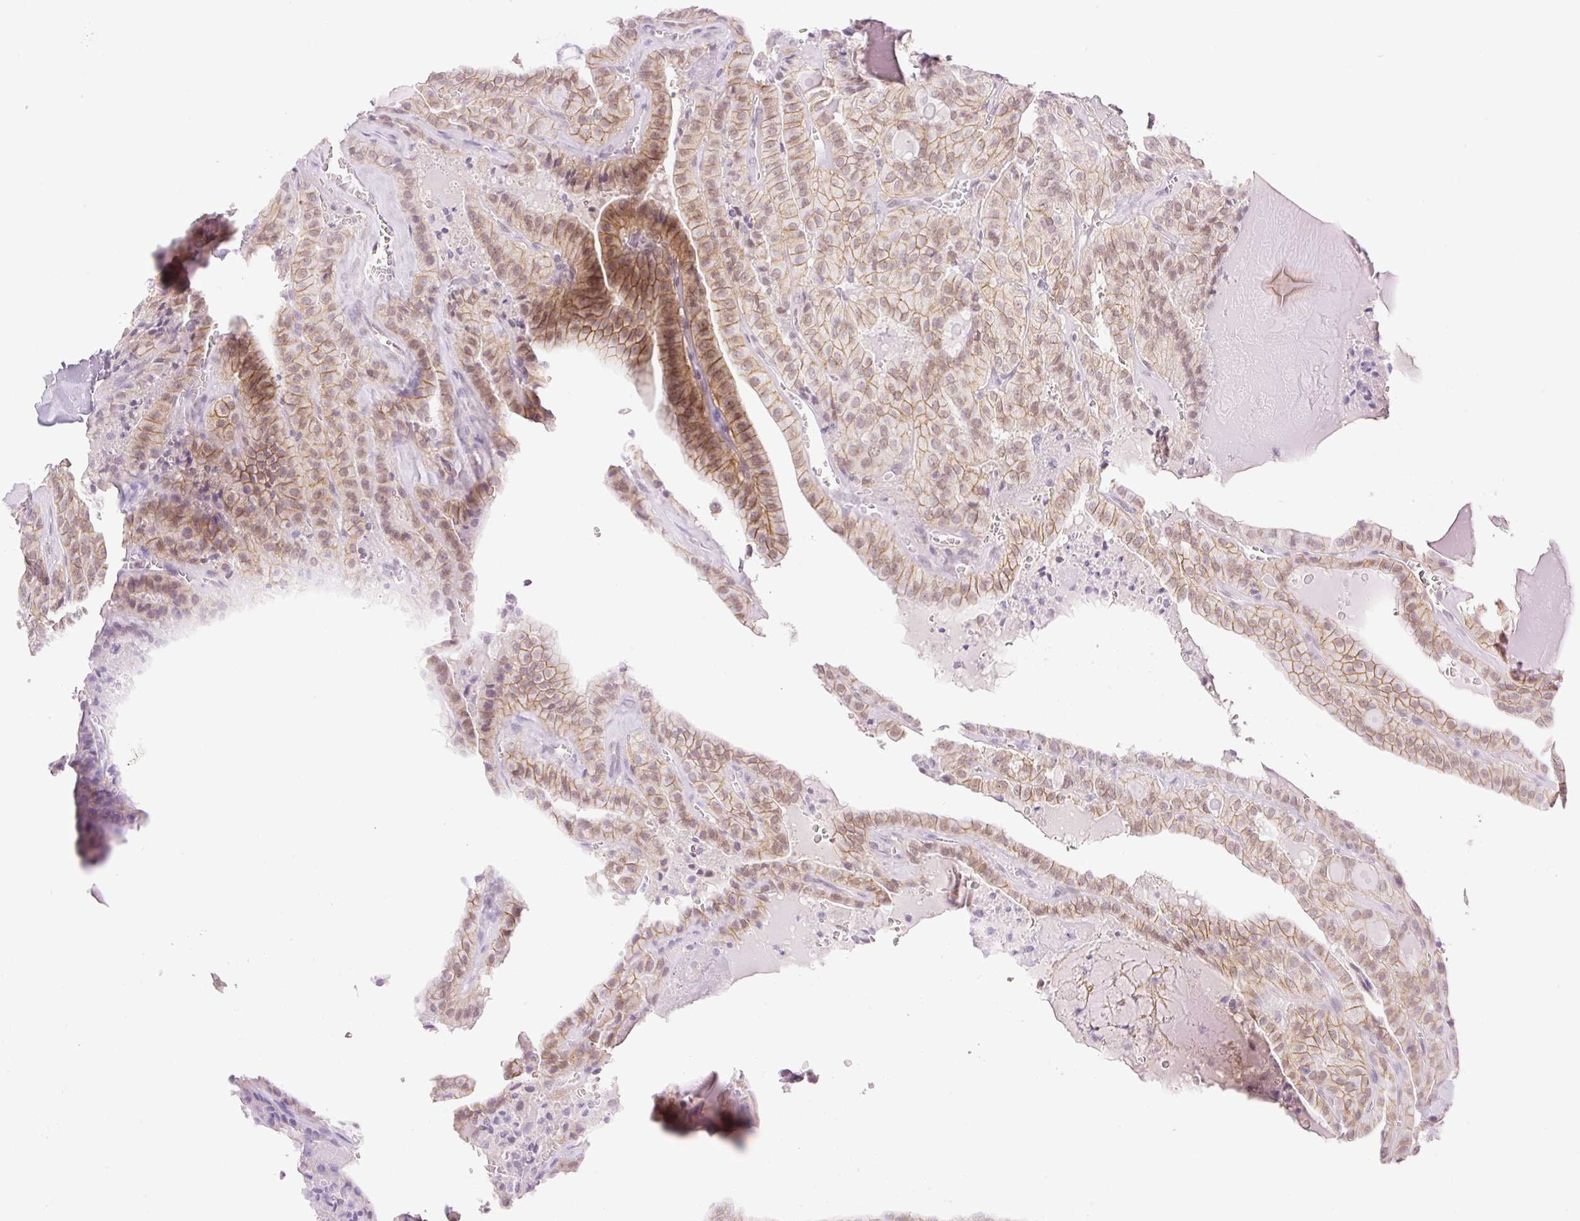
{"staining": {"intensity": "moderate", "quantity": ">75%", "location": "cytoplasmic/membranous,nuclear"}, "tissue": "thyroid cancer", "cell_type": "Tumor cells", "image_type": "cancer", "snomed": [{"axis": "morphology", "description": "Papillary adenocarcinoma, NOS"}, {"axis": "topography", "description": "Thyroid gland"}], "caption": "Thyroid papillary adenocarcinoma was stained to show a protein in brown. There is medium levels of moderate cytoplasmic/membranous and nuclear staining in about >75% of tumor cells.", "gene": "PALM3", "patient": {"sex": "male", "age": 52}}